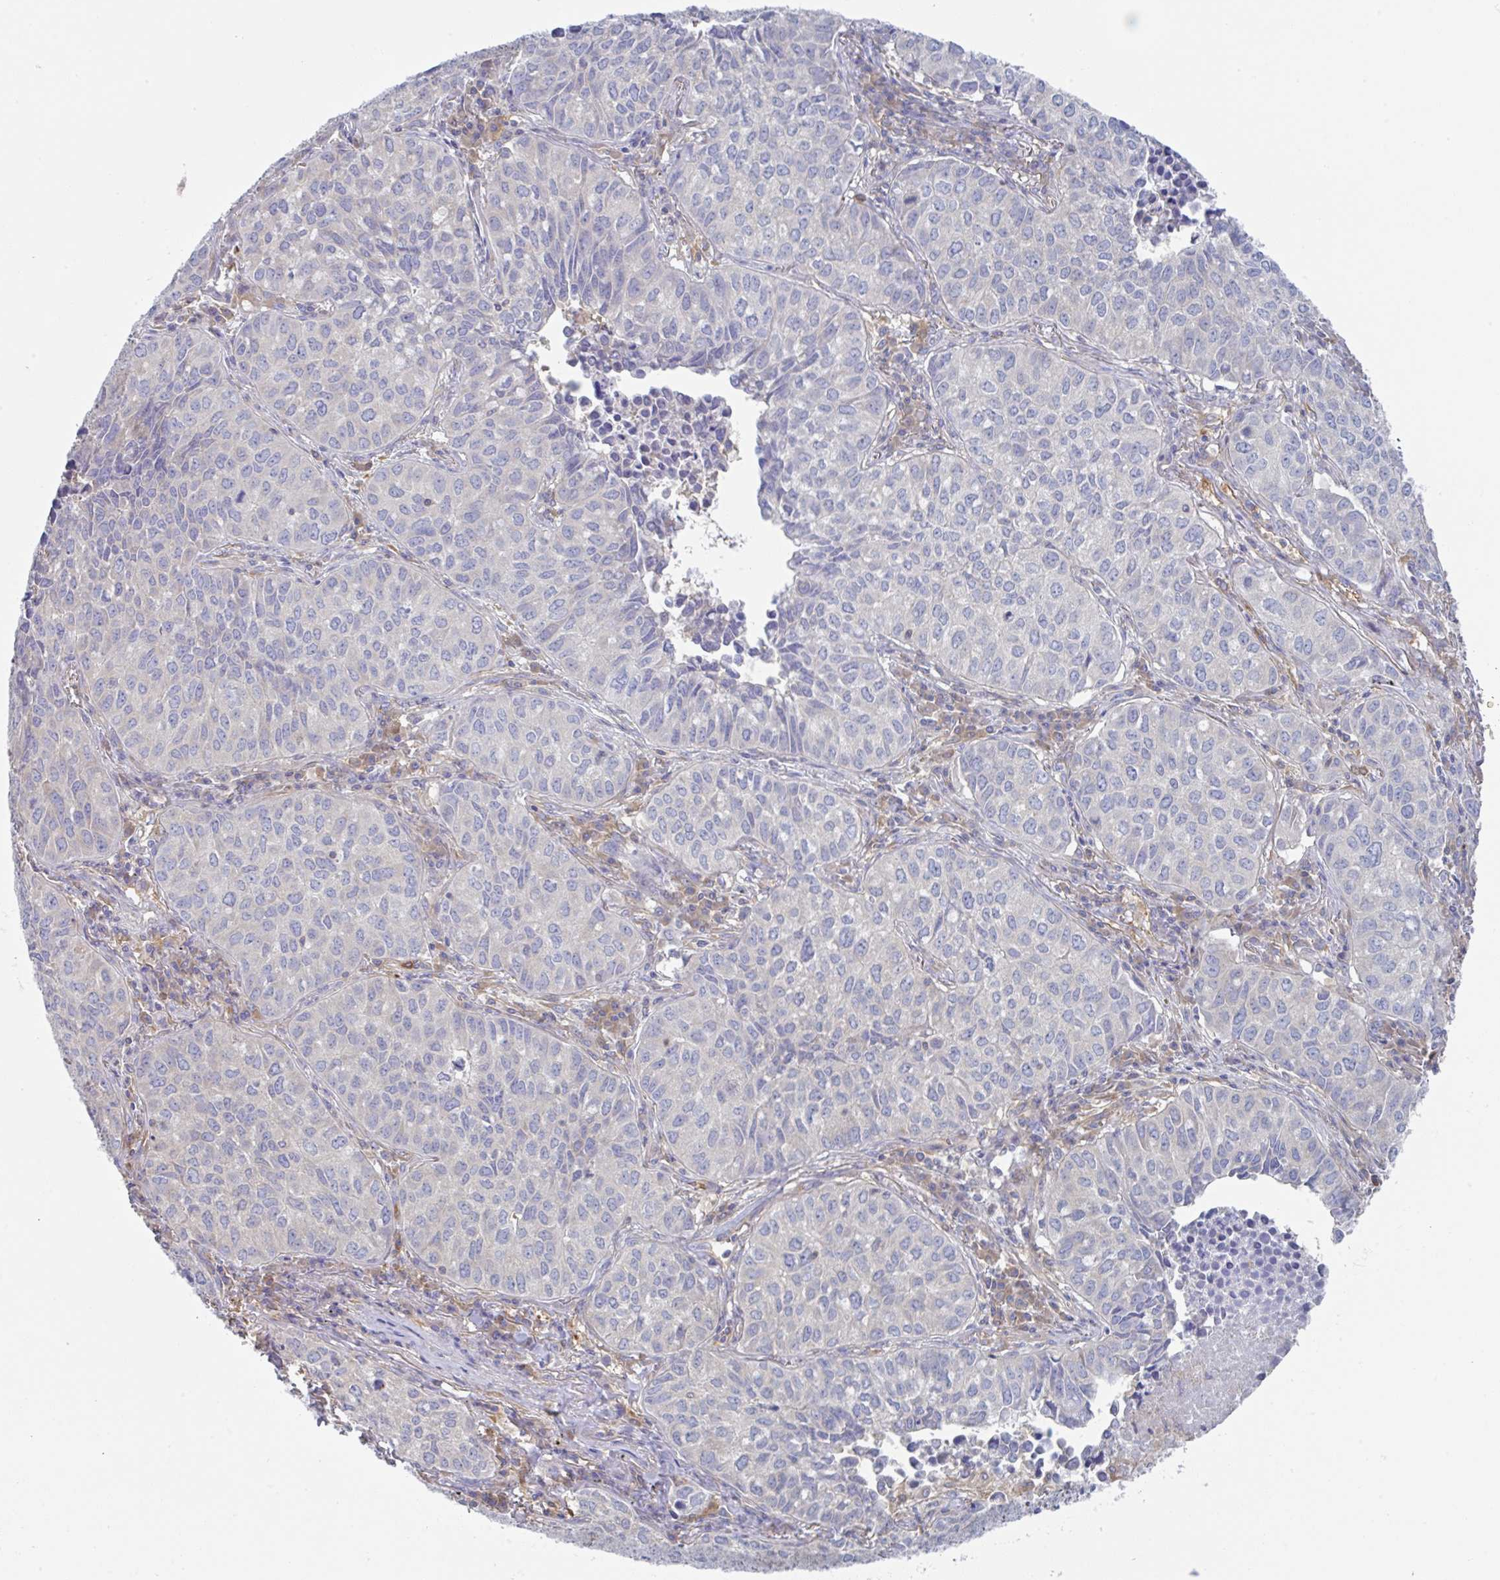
{"staining": {"intensity": "negative", "quantity": "none", "location": "none"}, "tissue": "lung cancer", "cell_type": "Tumor cells", "image_type": "cancer", "snomed": [{"axis": "morphology", "description": "Adenocarcinoma, NOS"}, {"axis": "topography", "description": "Lung"}], "caption": "The image exhibits no staining of tumor cells in lung cancer (adenocarcinoma).", "gene": "AMPD2", "patient": {"sex": "female", "age": 50}}